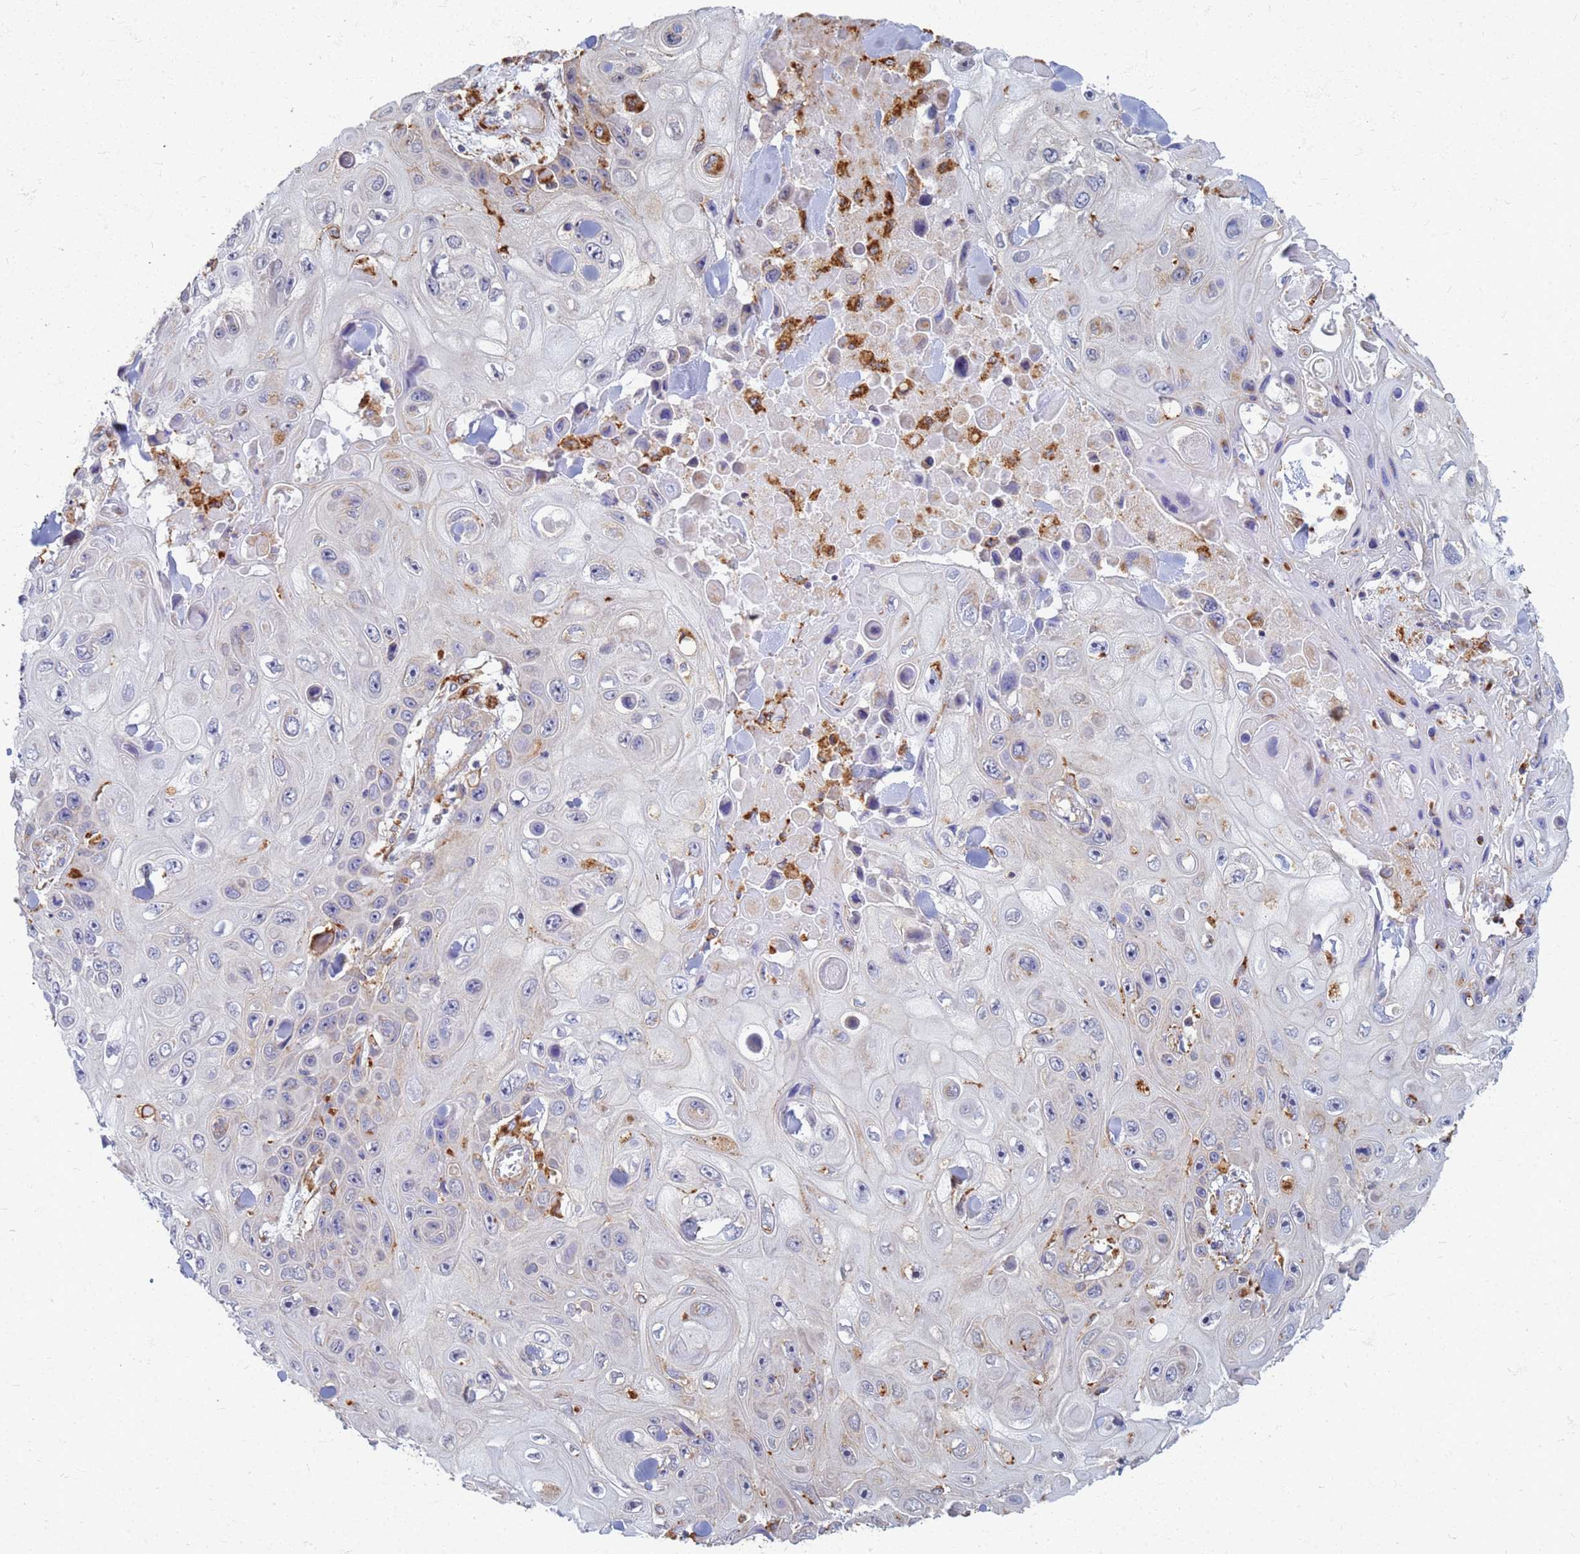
{"staining": {"intensity": "negative", "quantity": "none", "location": "none"}, "tissue": "skin cancer", "cell_type": "Tumor cells", "image_type": "cancer", "snomed": [{"axis": "morphology", "description": "Squamous cell carcinoma, NOS"}, {"axis": "topography", "description": "Skin"}], "caption": "High magnification brightfield microscopy of skin squamous cell carcinoma stained with DAB (brown) and counterstained with hematoxylin (blue): tumor cells show no significant positivity.", "gene": "ATP6V1E1", "patient": {"sex": "male", "age": 82}}